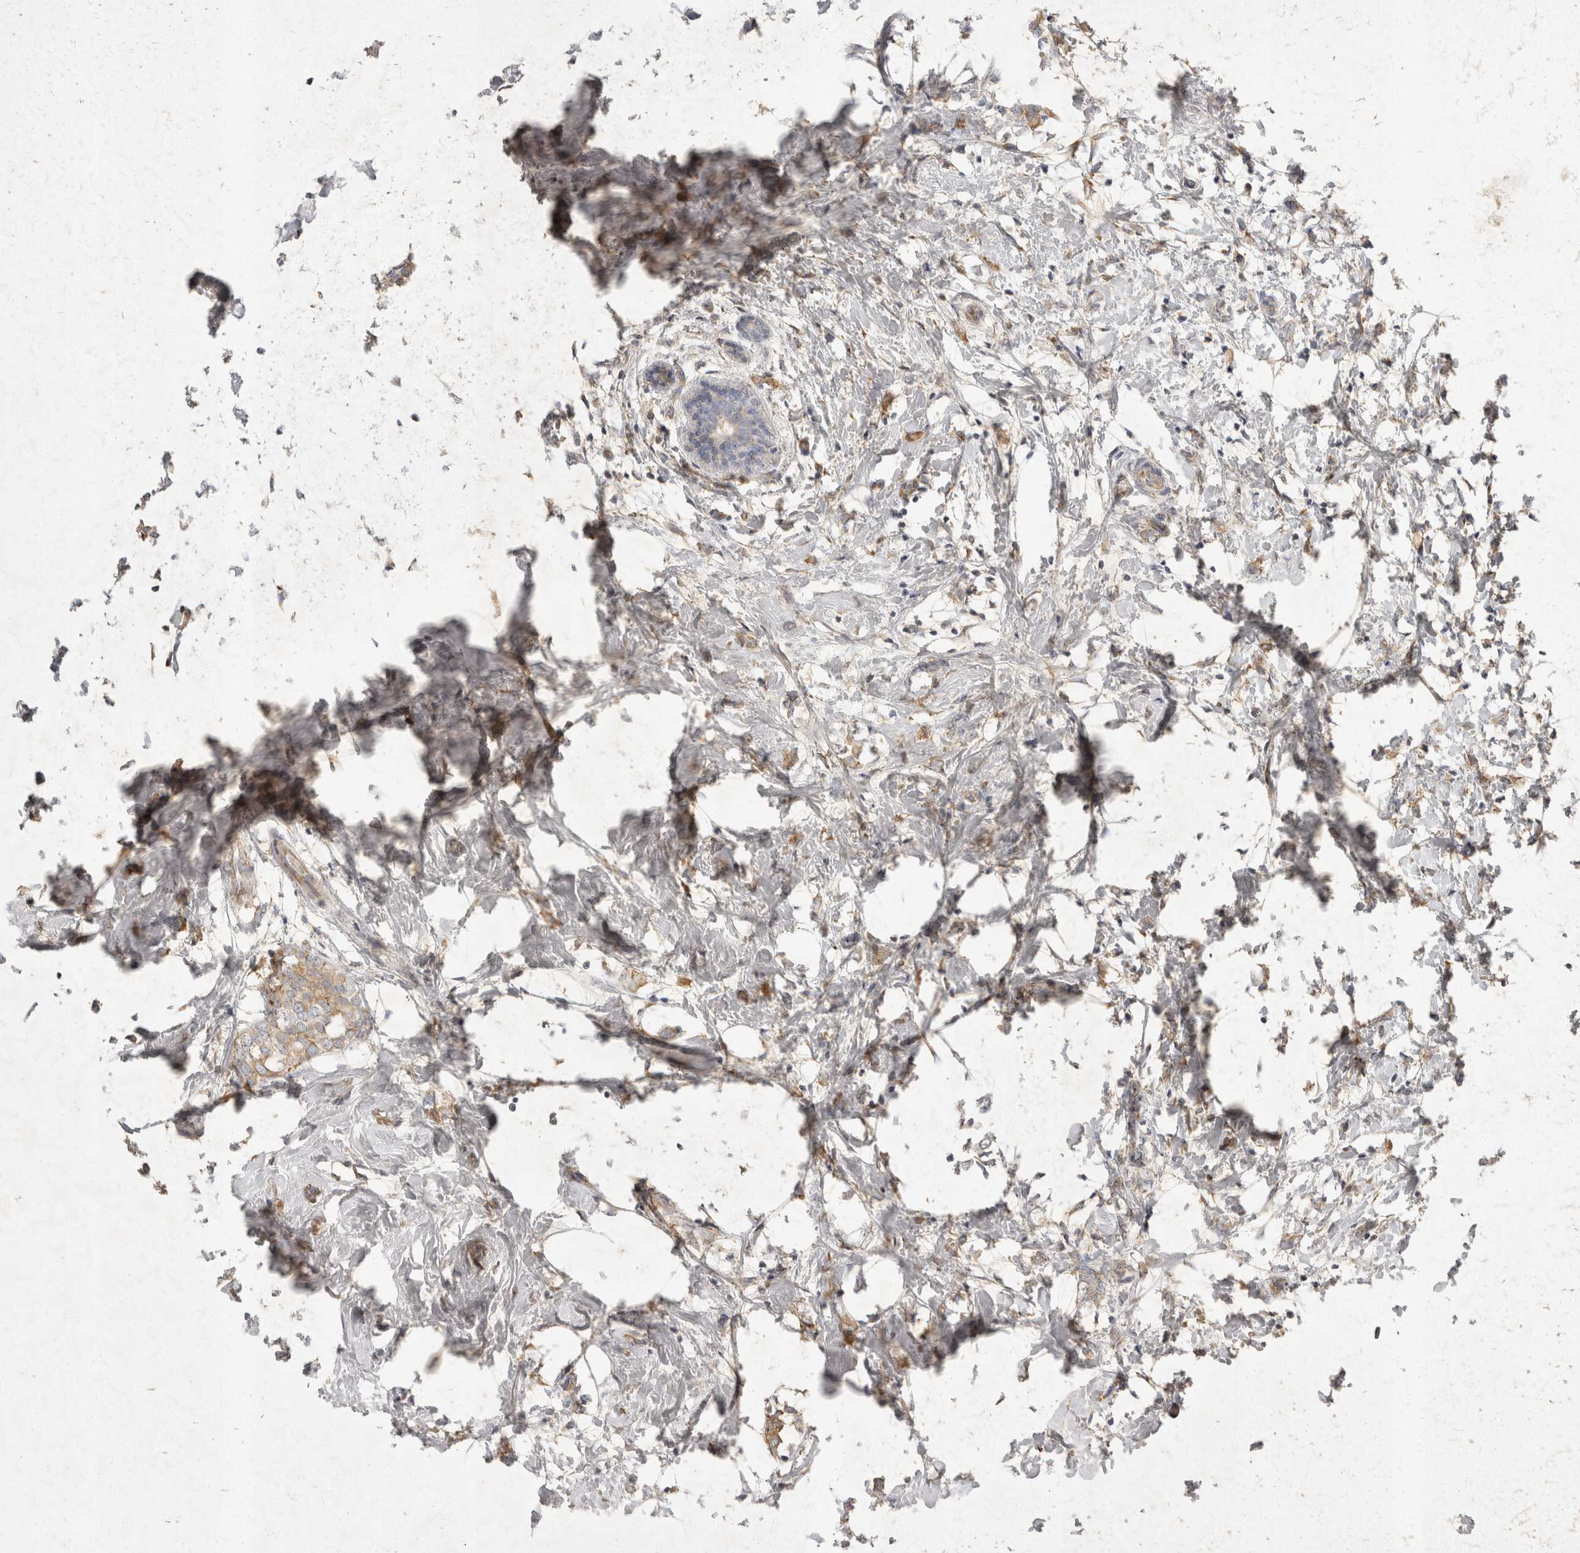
{"staining": {"intensity": "weak", "quantity": ">75%", "location": "cytoplasmic/membranous"}, "tissue": "breast cancer", "cell_type": "Tumor cells", "image_type": "cancer", "snomed": [{"axis": "morphology", "description": "Normal tissue, NOS"}, {"axis": "morphology", "description": "Lobular carcinoma"}, {"axis": "topography", "description": "Breast"}], "caption": "Breast cancer (lobular carcinoma) stained with a brown dye reveals weak cytoplasmic/membranous positive positivity in about >75% of tumor cells.", "gene": "EIF4G3", "patient": {"sex": "female", "age": 47}}